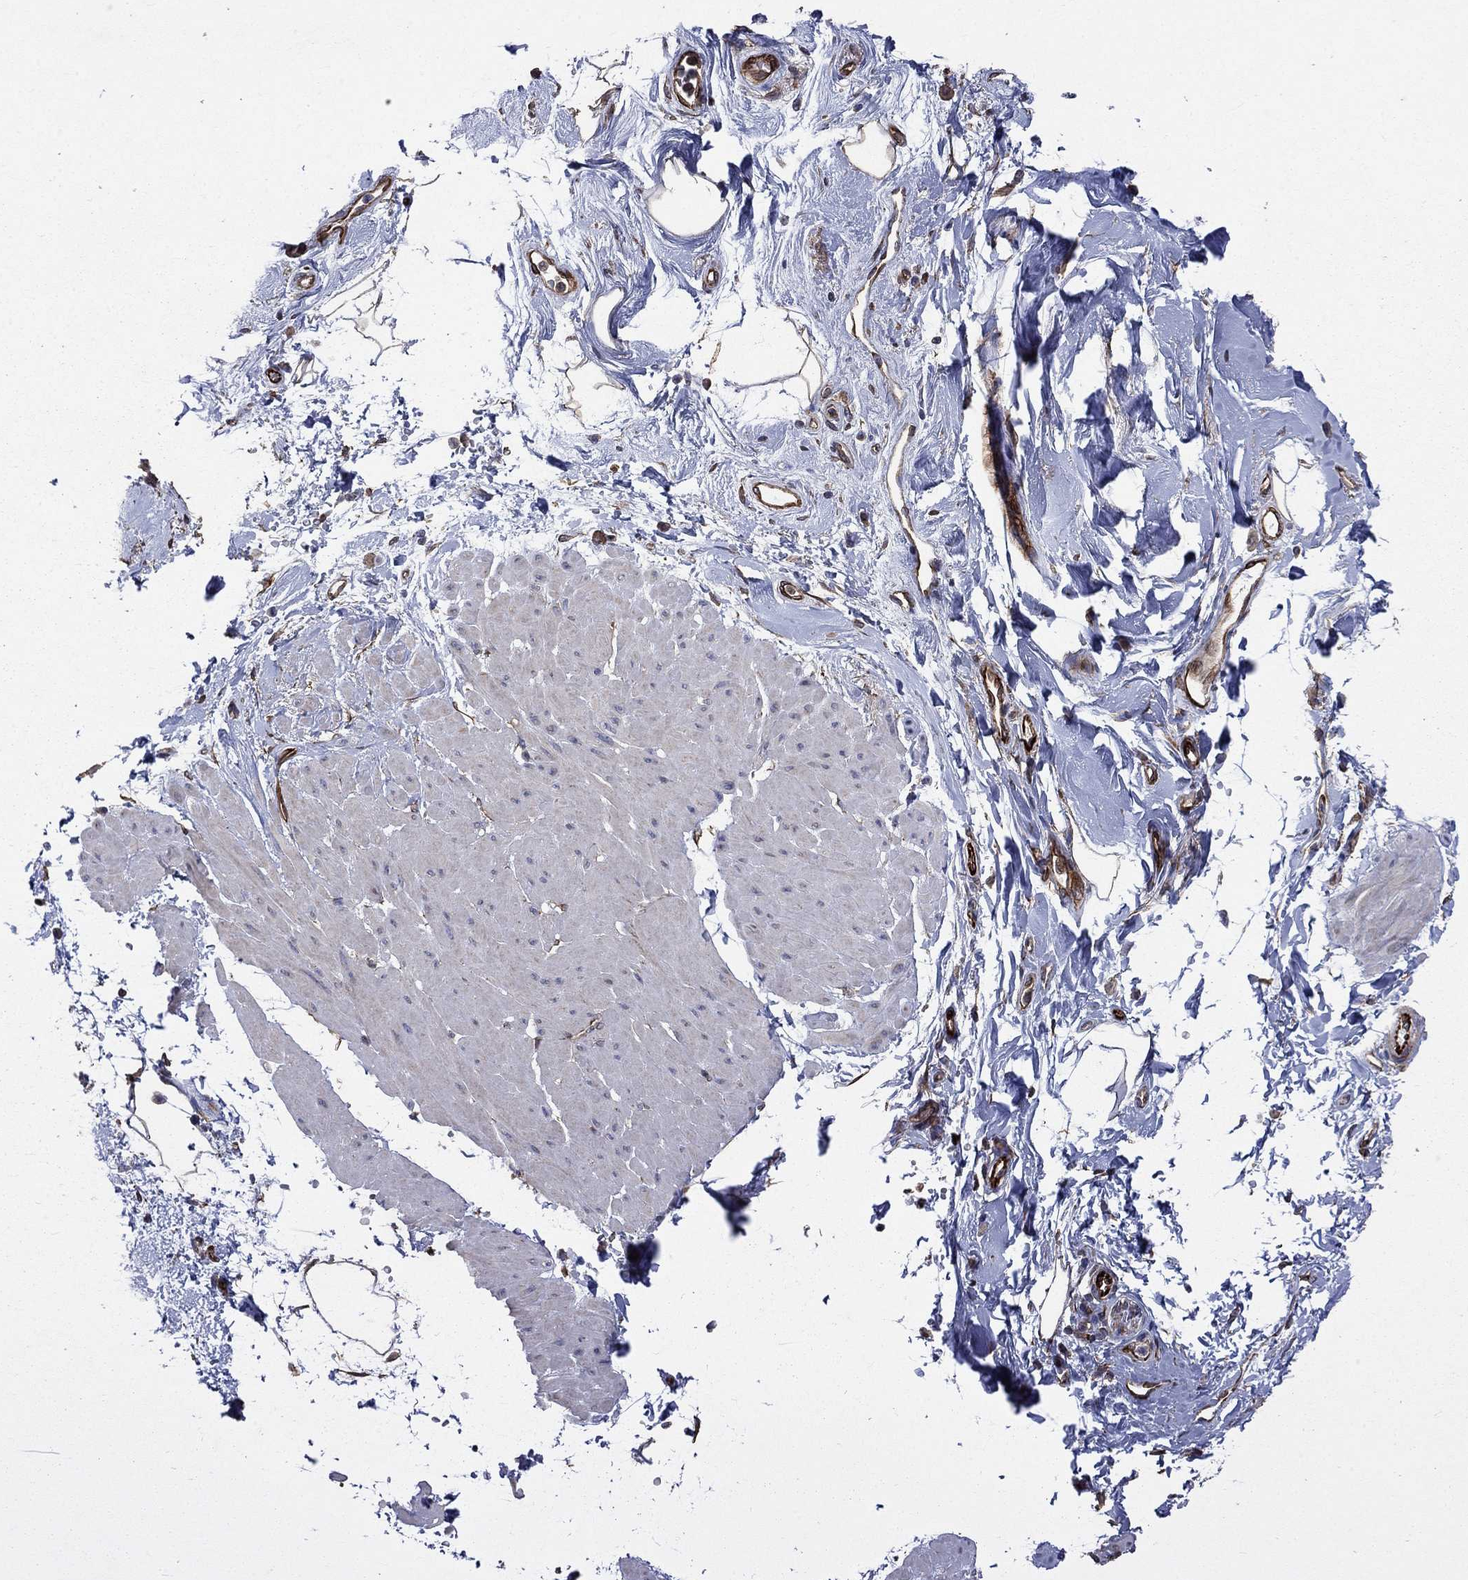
{"staining": {"intensity": "negative", "quantity": "none", "location": "none"}, "tissue": "smooth muscle", "cell_type": "Smooth muscle cells", "image_type": "normal", "snomed": [{"axis": "morphology", "description": "Normal tissue, NOS"}, {"axis": "topography", "description": "Adipose tissue"}, {"axis": "topography", "description": "Smooth muscle"}, {"axis": "topography", "description": "Peripheral nerve tissue"}], "caption": "Protein analysis of benign smooth muscle displays no significant staining in smooth muscle cells. (DAB (3,3'-diaminobenzidine) immunohistochemistry (IHC), high magnification).", "gene": "NDUFC1", "patient": {"sex": "male", "age": 83}}